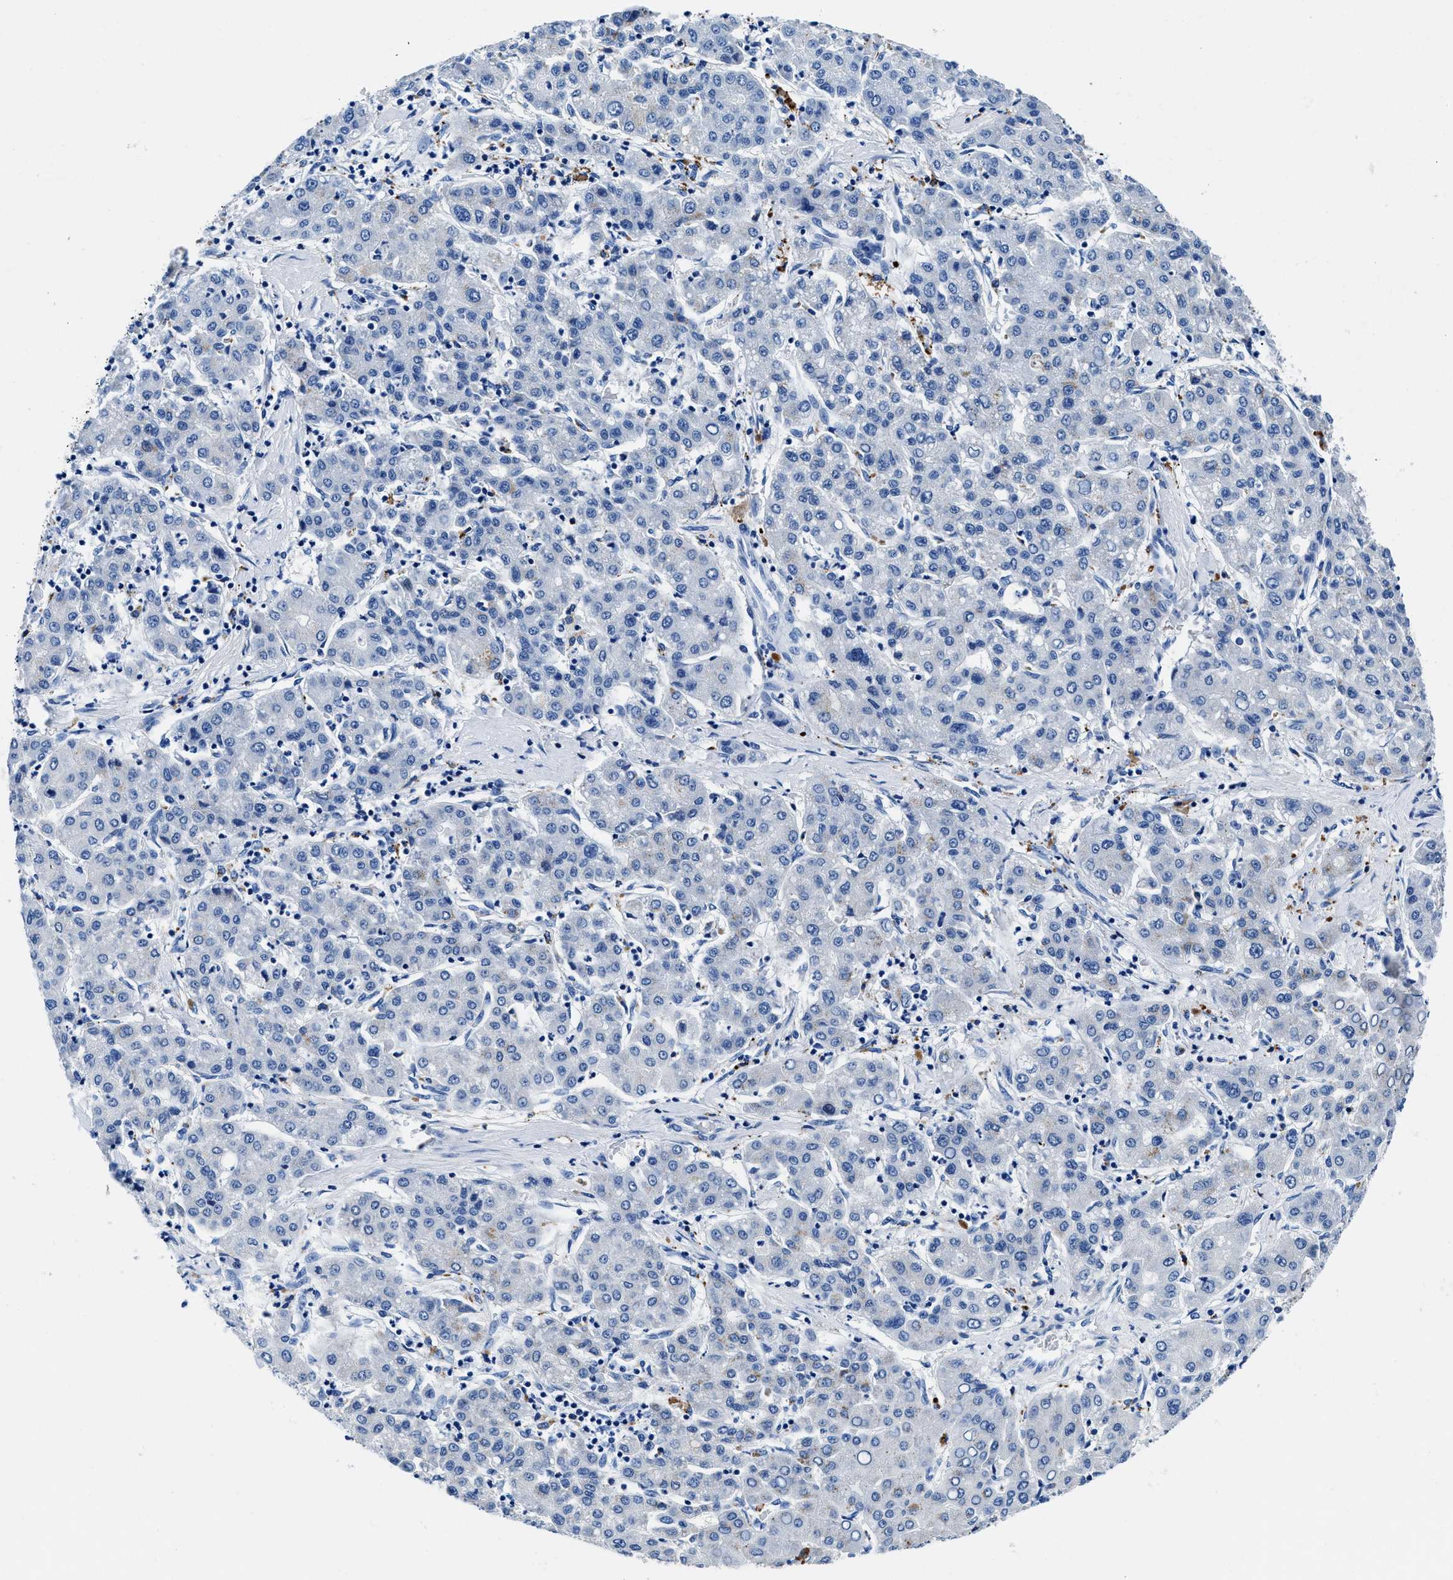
{"staining": {"intensity": "negative", "quantity": "none", "location": "none"}, "tissue": "liver cancer", "cell_type": "Tumor cells", "image_type": "cancer", "snomed": [{"axis": "morphology", "description": "Carcinoma, Hepatocellular, NOS"}, {"axis": "topography", "description": "Liver"}], "caption": "DAB (3,3'-diaminobenzidine) immunohistochemical staining of human liver cancer (hepatocellular carcinoma) shows no significant positivity in tumor cells.", "gene": "OR14K1", "patient": {"sex": "male", "age": 65}}